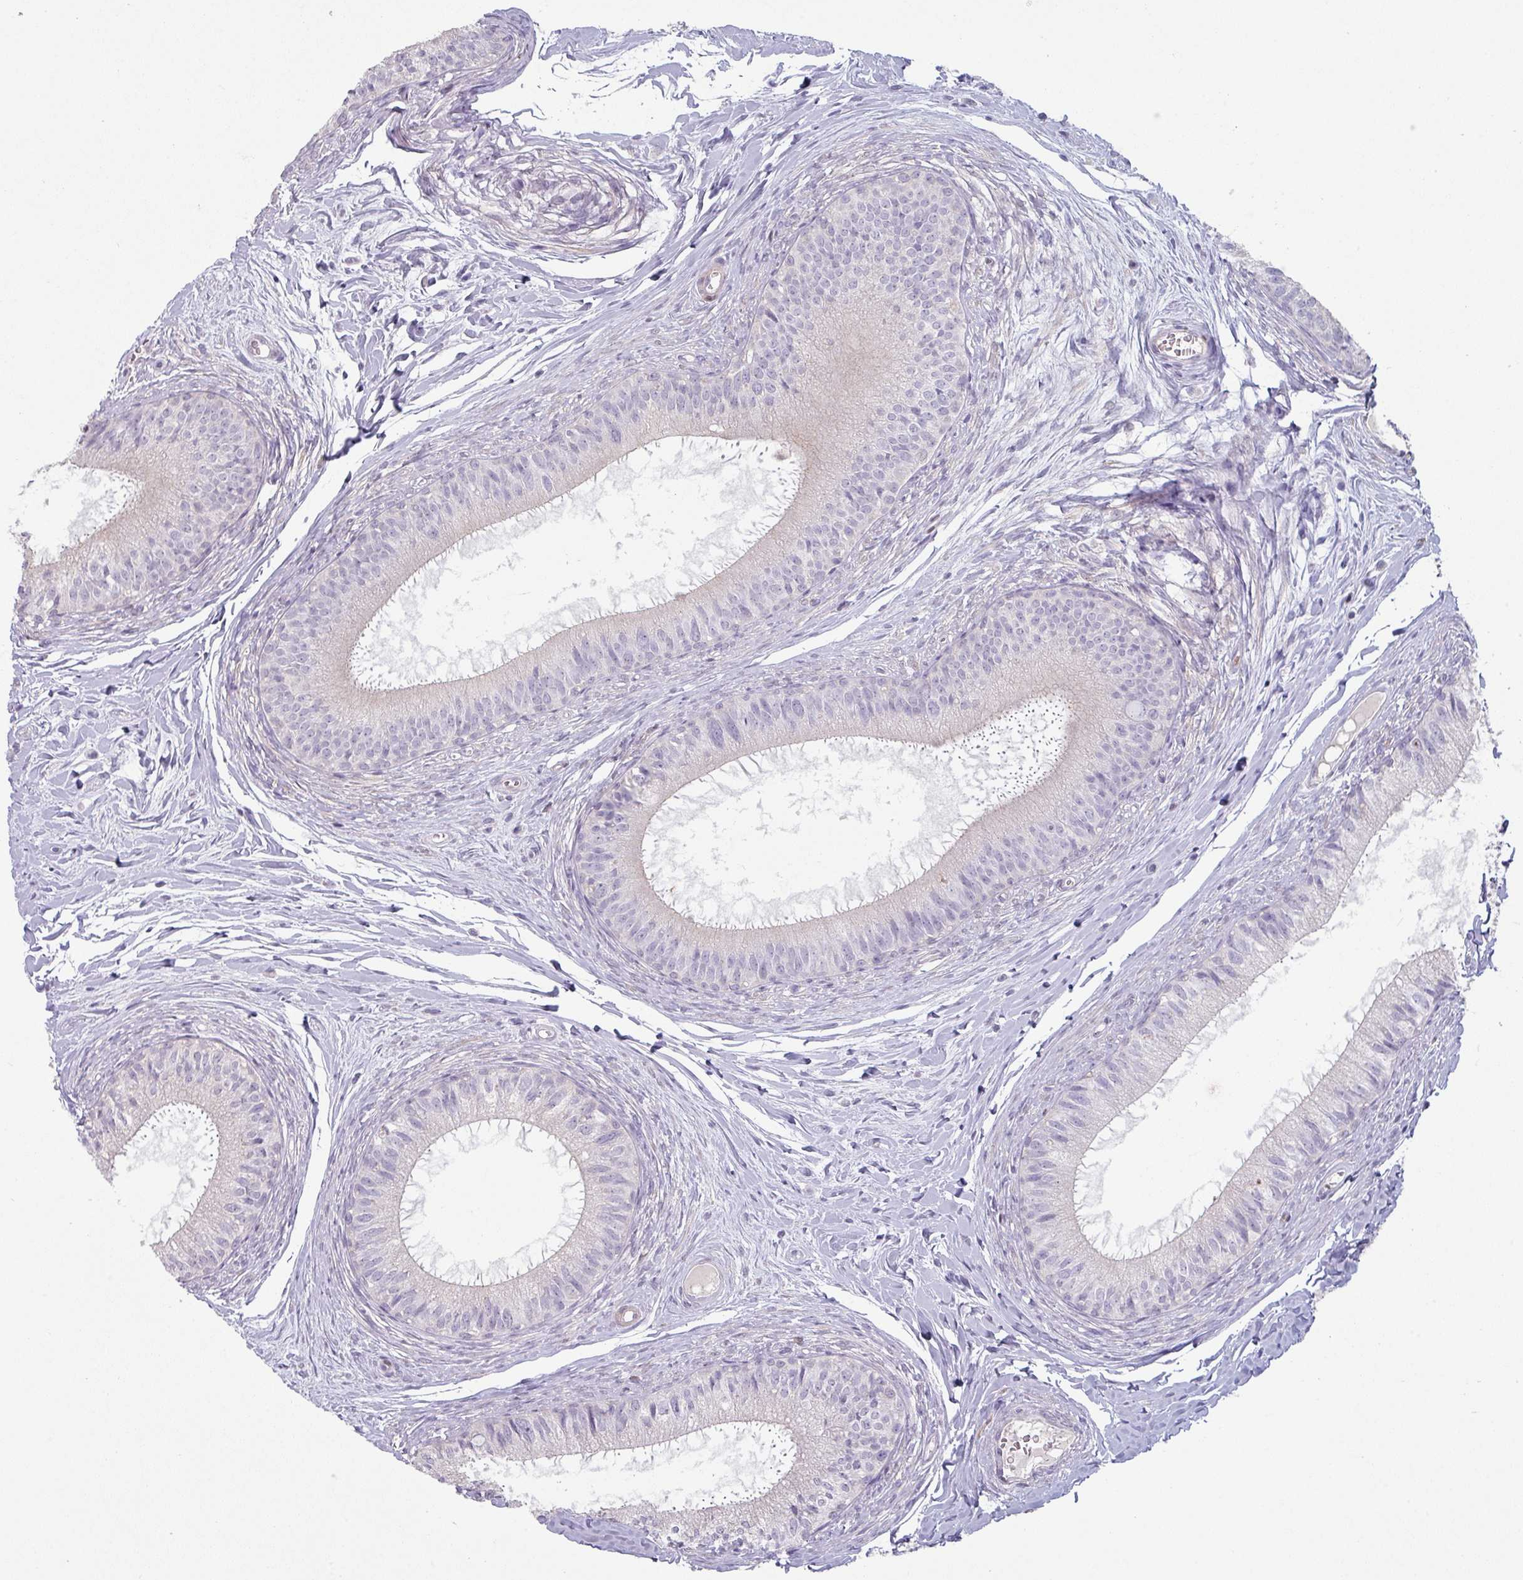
{"staining": {"intensity": "negative", "quantity": "none", "location": "none"}, "tissue": "epididymis", "cell_type": "Glandular cells", "image_type": "normal", "snomed": [{"axis": "morphology", "description": "Normal tissue, NOS"}, {"axis": "topography", "description": "Epididymis"}], "caption": "This photomicrograph is of benign epididymis stained with IHC to label a protein in brown with the nuclei are counter-stained blue. There is no positivity in glandular cells. (Immunohistochemistry (ihc), brightfield microscopy, high magnification).", "gene": "MAGEC3", "patient": {"sex": "male", "age": 25}}